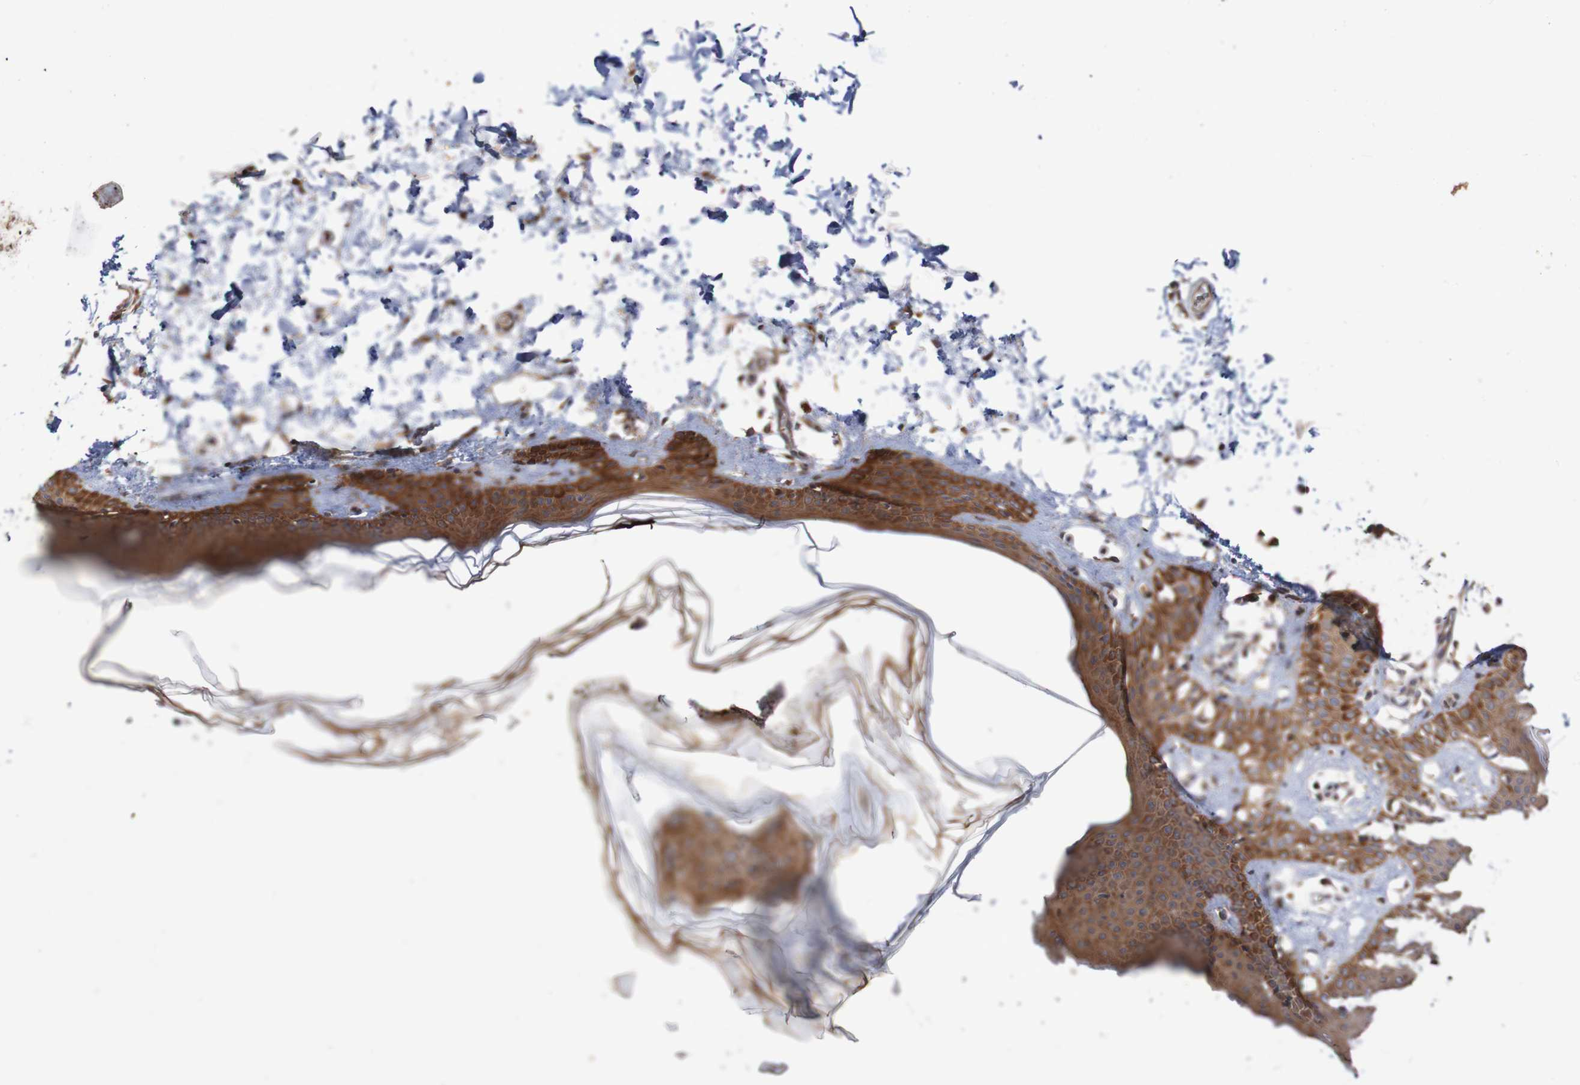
{"staining": {"intensity": "moderate", "quantity": ">75%", "location": "cytoplasmic/membranous"}, "tissue": "skin", "cell_type": "Fibroblasts", "image_type": "normal", "snomed": [{"axis": "morphology", "description": "Normal tissue, NOS"}, {"axis": "topography", "description": "Skin"}], "caption": "Immunohistochemical staining of unremarkable skin exhibits medium levels of moderate cytoplasmic/membranous staining in about >75% of fibroblasts. (DAB (3,3'-diaminobenzidine) IHC, brown staining for protein, blue staining for nuclei).", "gene": "PHPT1", "patient": {"sex": "male", "age": 53}}